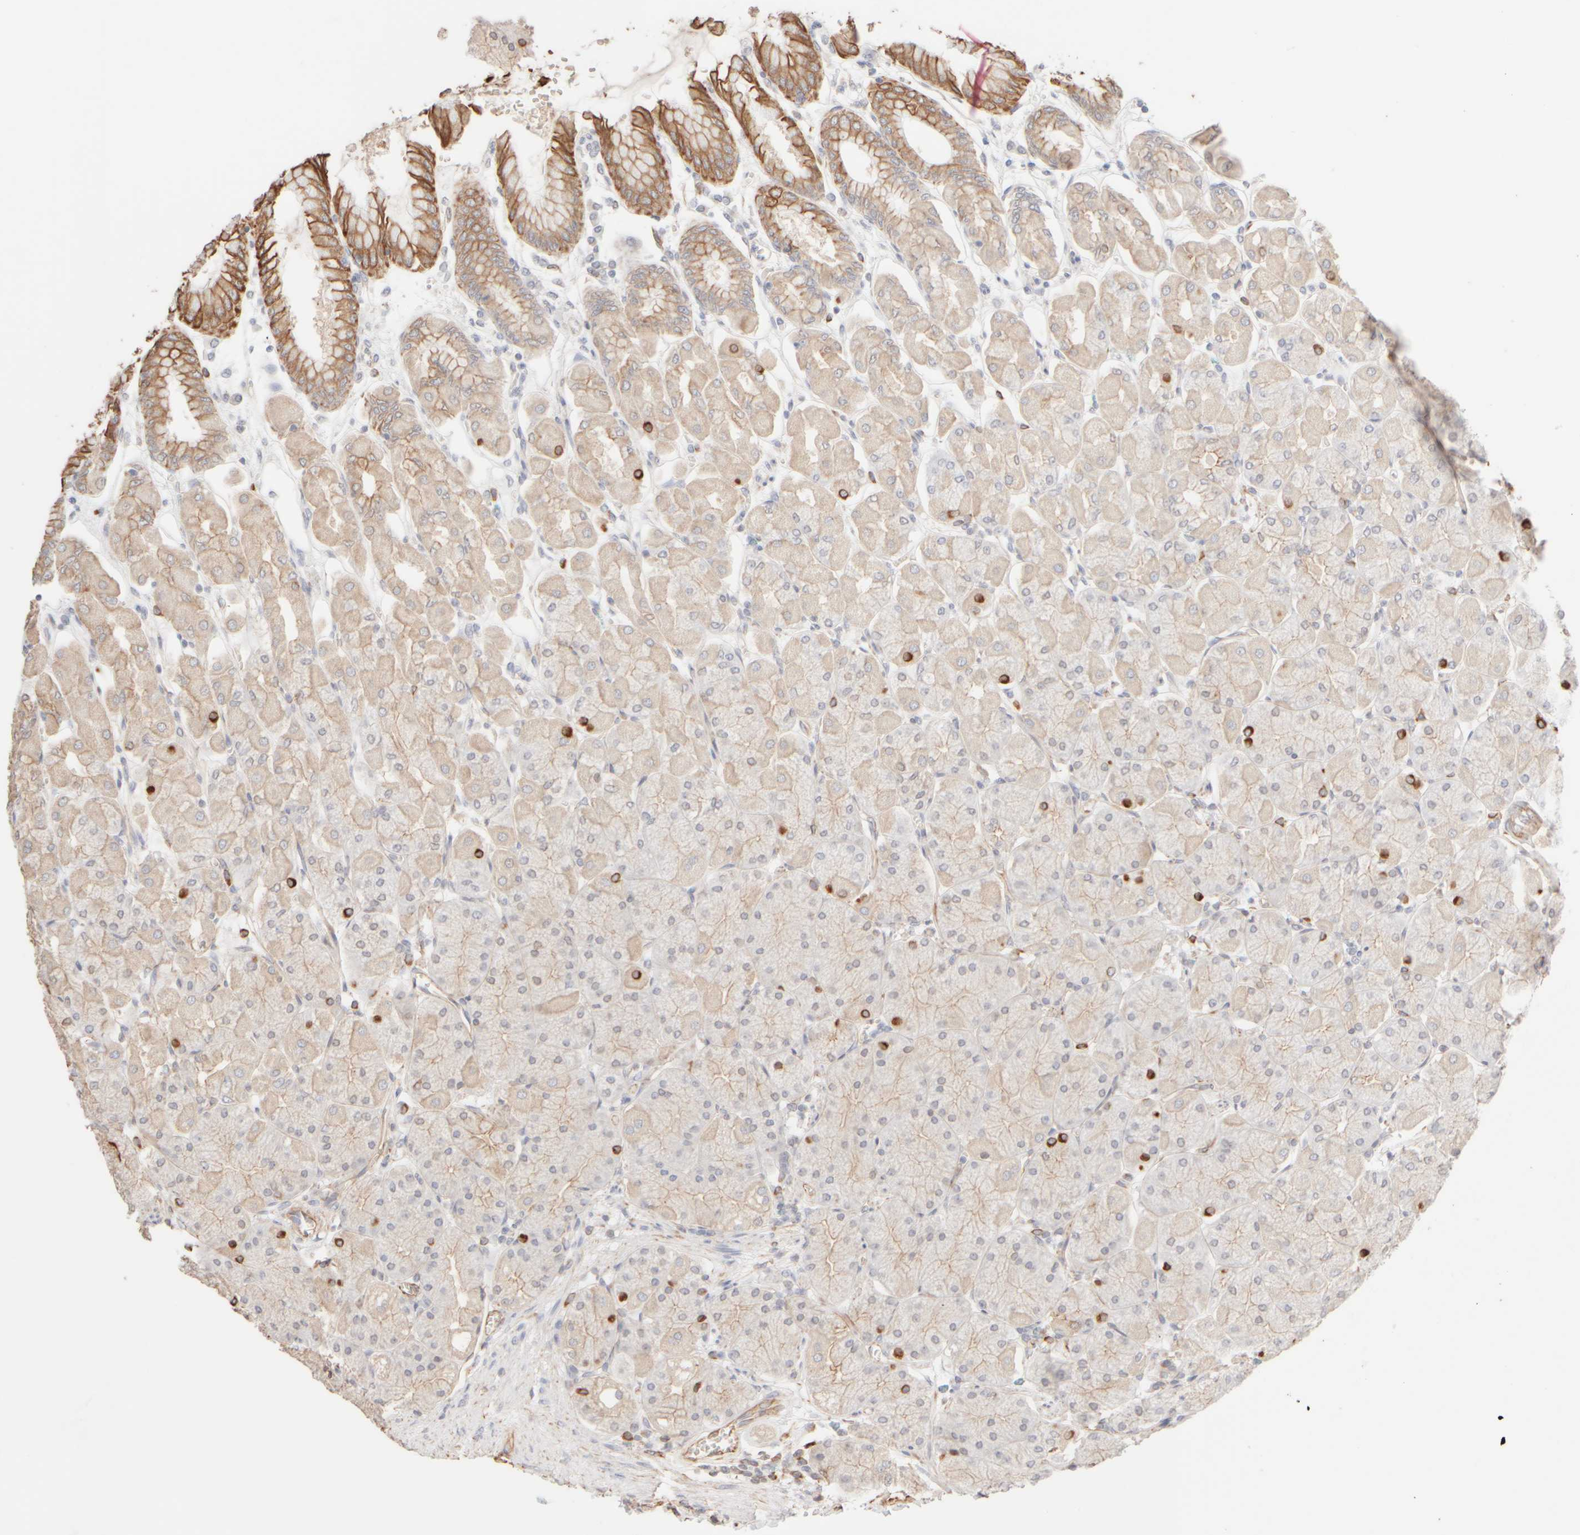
{"staining": {"intensity": "weak", "quantity": "25%-75%", "location": "cytoplasmic/membranous"}, "tissue": "stomach", "cell_type": "Glandular cells", "image_type": "normal", "snomed": [{"axis": "morphology", "description": "Normal tissue, NOS"}, {"axis": "topography", "description": "Stomach, upper"}], "caption": "A brown stain shows weak cytoplasmic/membranous expression of a protein in glandular cells of benign human stomach. (brown staining indicates protein expression, while blue staining denotes nuclei).", "gene": "KRT15", "patient": {"sex": "female", "age": 56}}